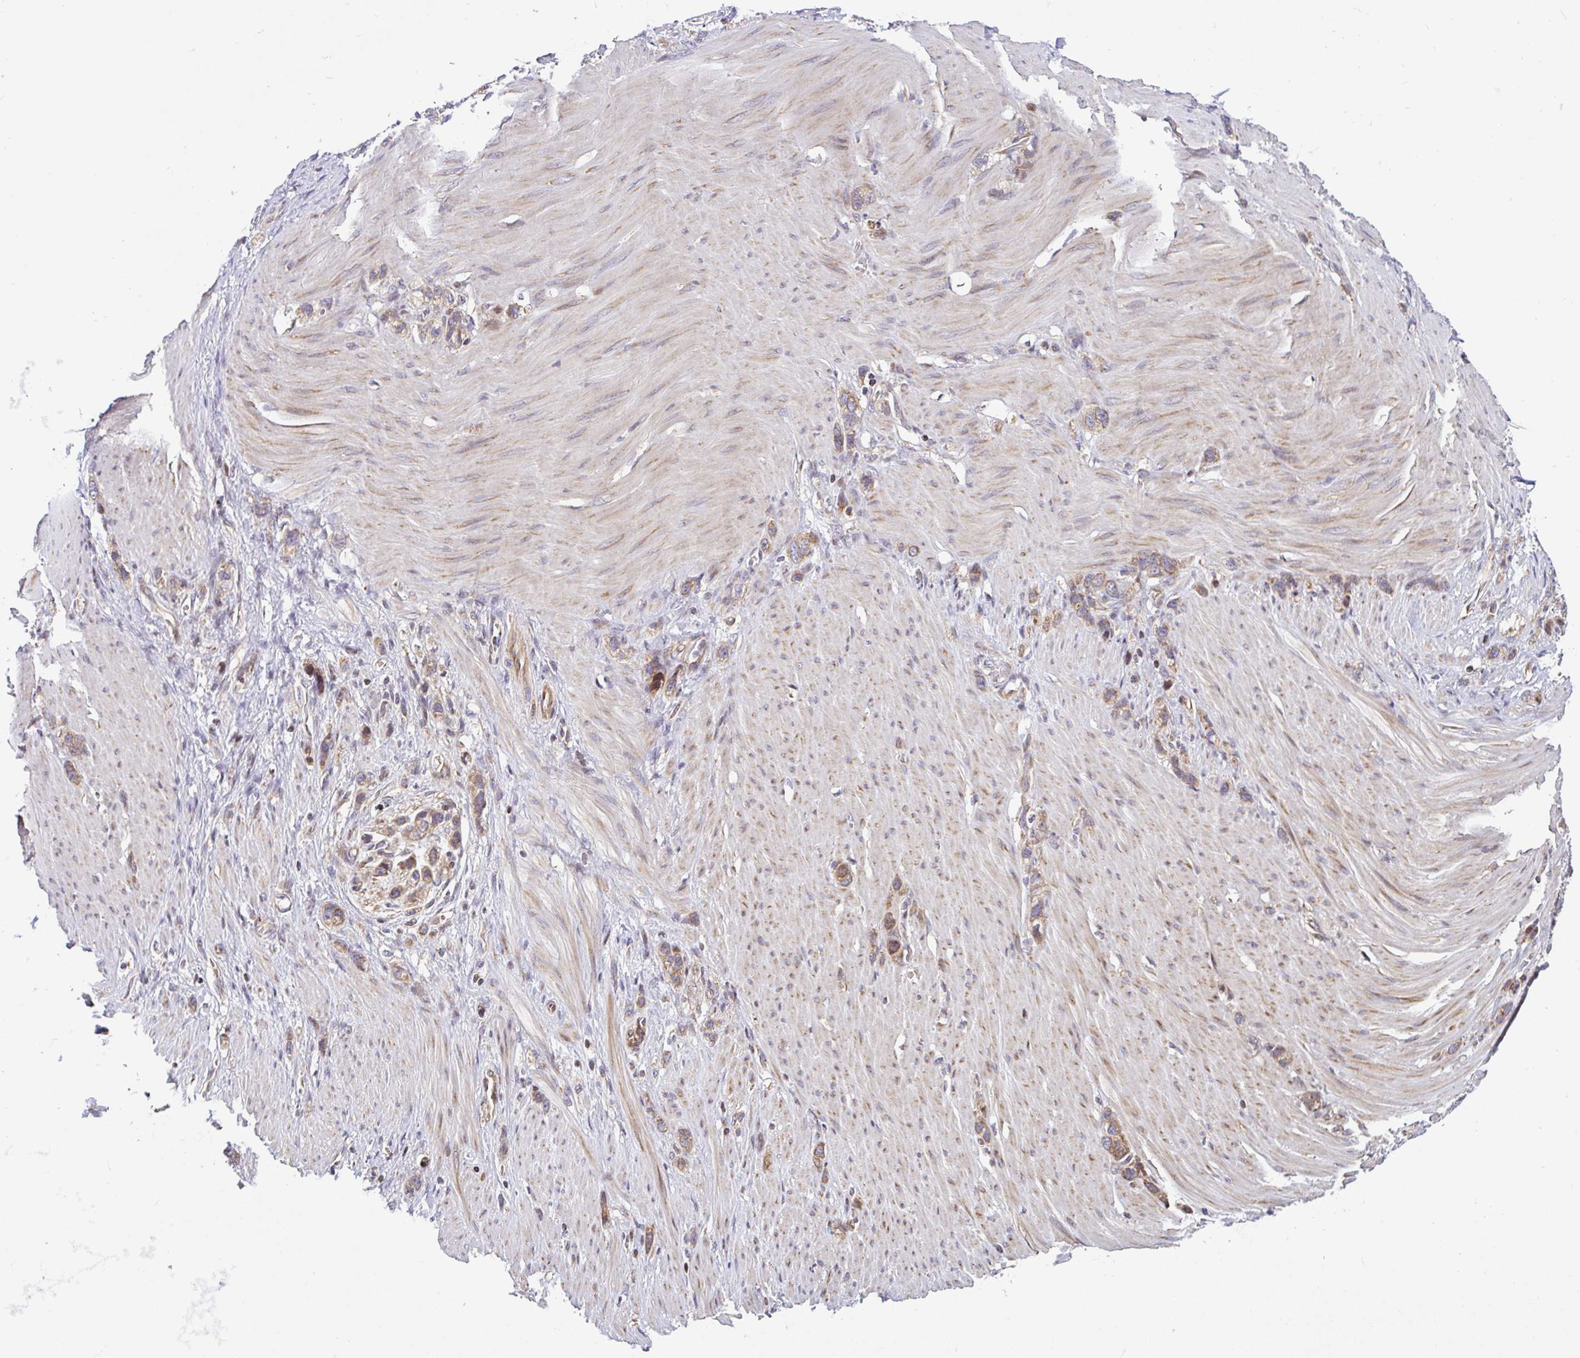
{"staining": {"intensity": "moderate", "quantity": "25%-75%", "location": "cytoplasmic/membranous"}, "tissue": "stomach cancer", "cell_type": "Tumor cells", "image_type": "cancer", "snomed": [{"axis": "morphology", "description": "Adenocarcinoma, NOS"}, {"axis": "topography", "description": "Stomach"}], "caption": "Protein expression analysis of stomach adenocarcinoma reveals moderate cytoplasmic/membranous expression in about 25%-75% of tumor cells. The staining was performed using DAB, with brown indicating positive protein expression. Nuclei are stained blue with hematoxylin.", "gene": "FIGNL1", "patient": {"sex": "female", "age": 65}}